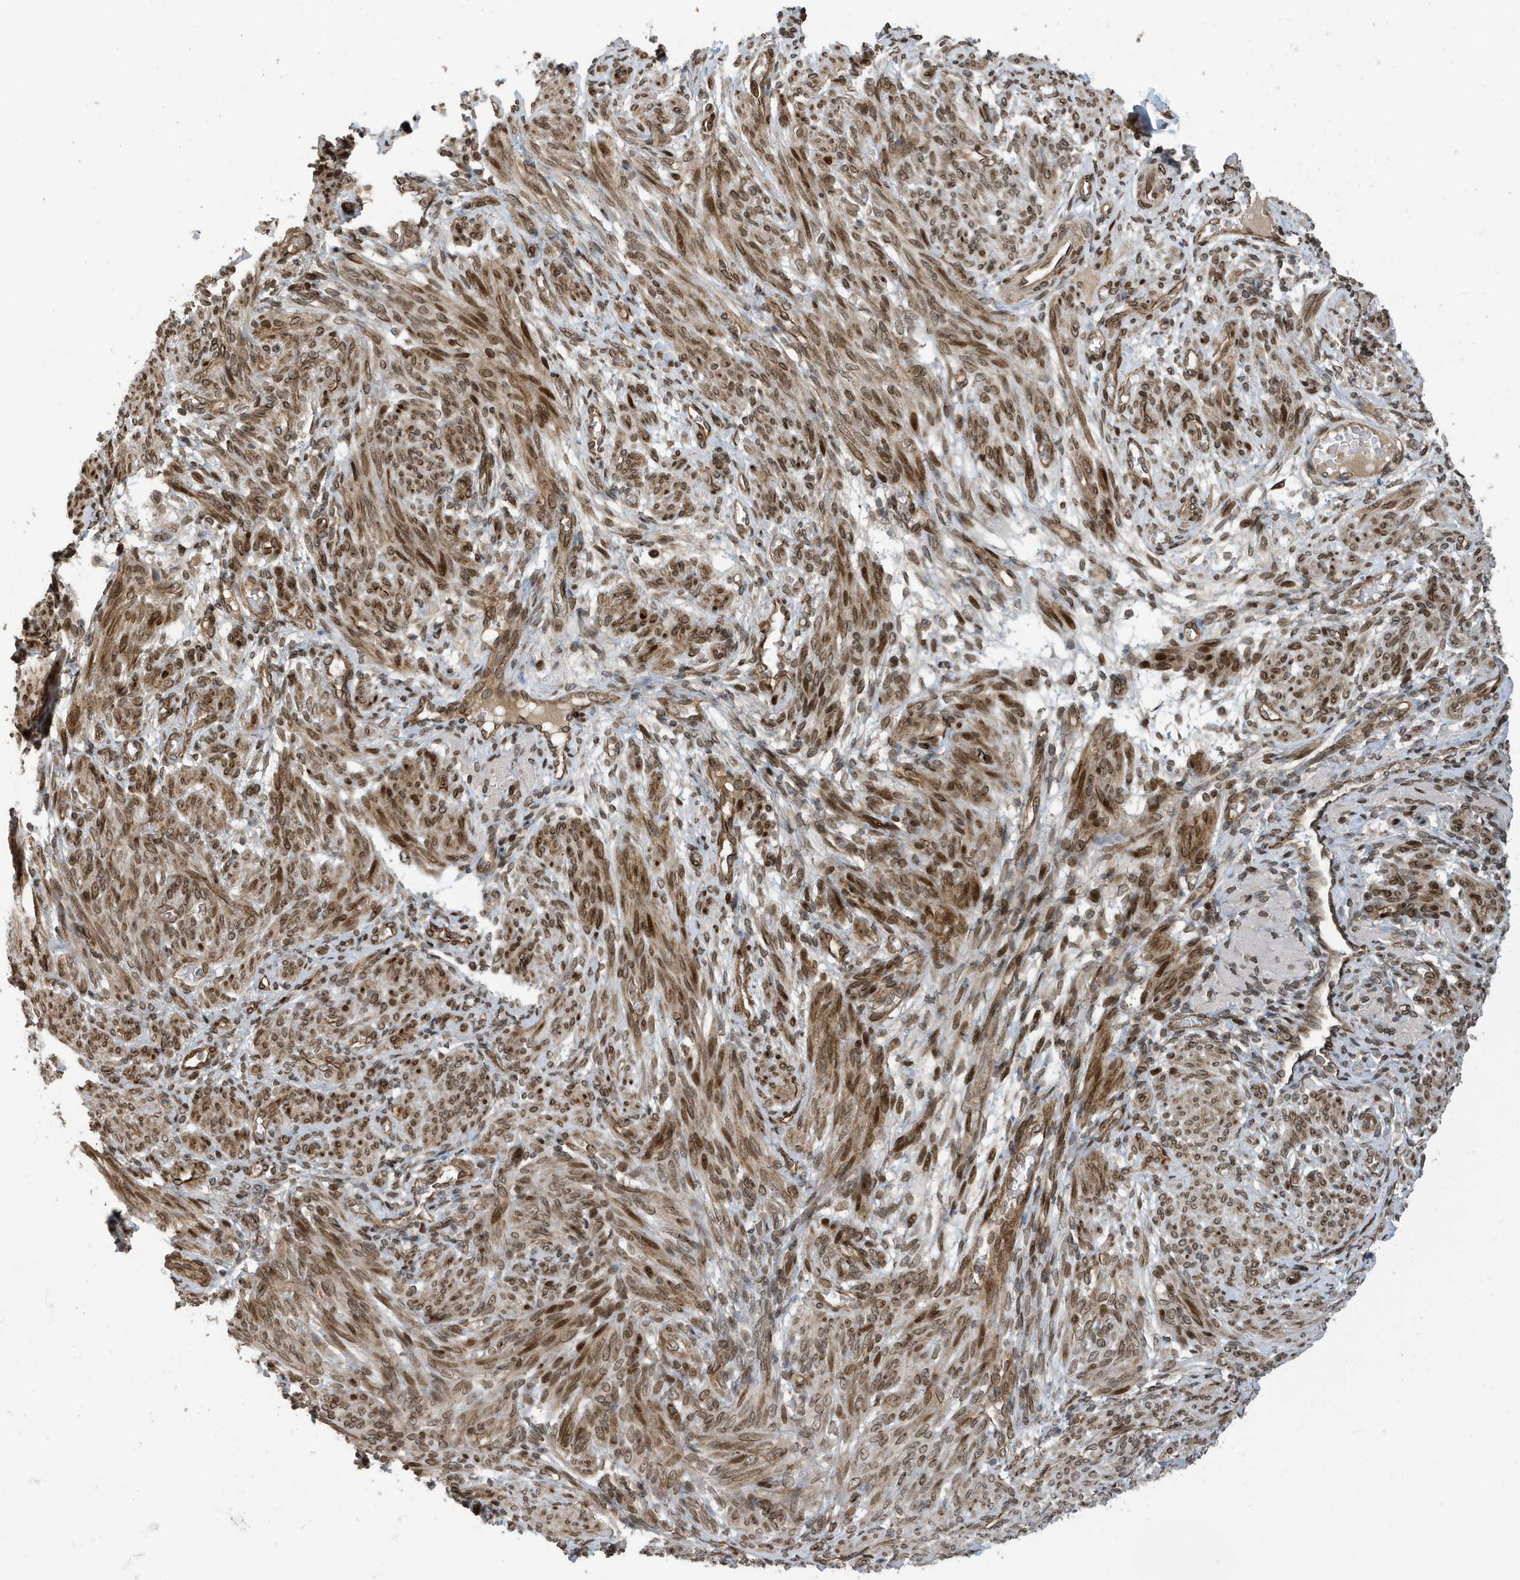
{"staining": {"intensity": "moderate", "quantity": ">75%", "location": "cytoplasmic/membranous,nuclear"}, "tissue": "smooth muscle", "cell_type": "Smooth muscle cells", "image_type": "normal", "snomed": [{"axis": "morphology", "description": "Normal tissue, NOS"}, {"axis": "topography", "description": "Smooth muscle"}], "caption": "Immunohistochemistry (DAB (3,3'-diaminobenzidine)) staining of unremarkable smooth muscle reveals moderate cytoplasmic/membranous,nuclear protein staining in approximately >75% of smooth muscle cells. Nuclei are stained in blue.", "gene": "DUSP18", "patient": {"sex": "female", "age": 39}}